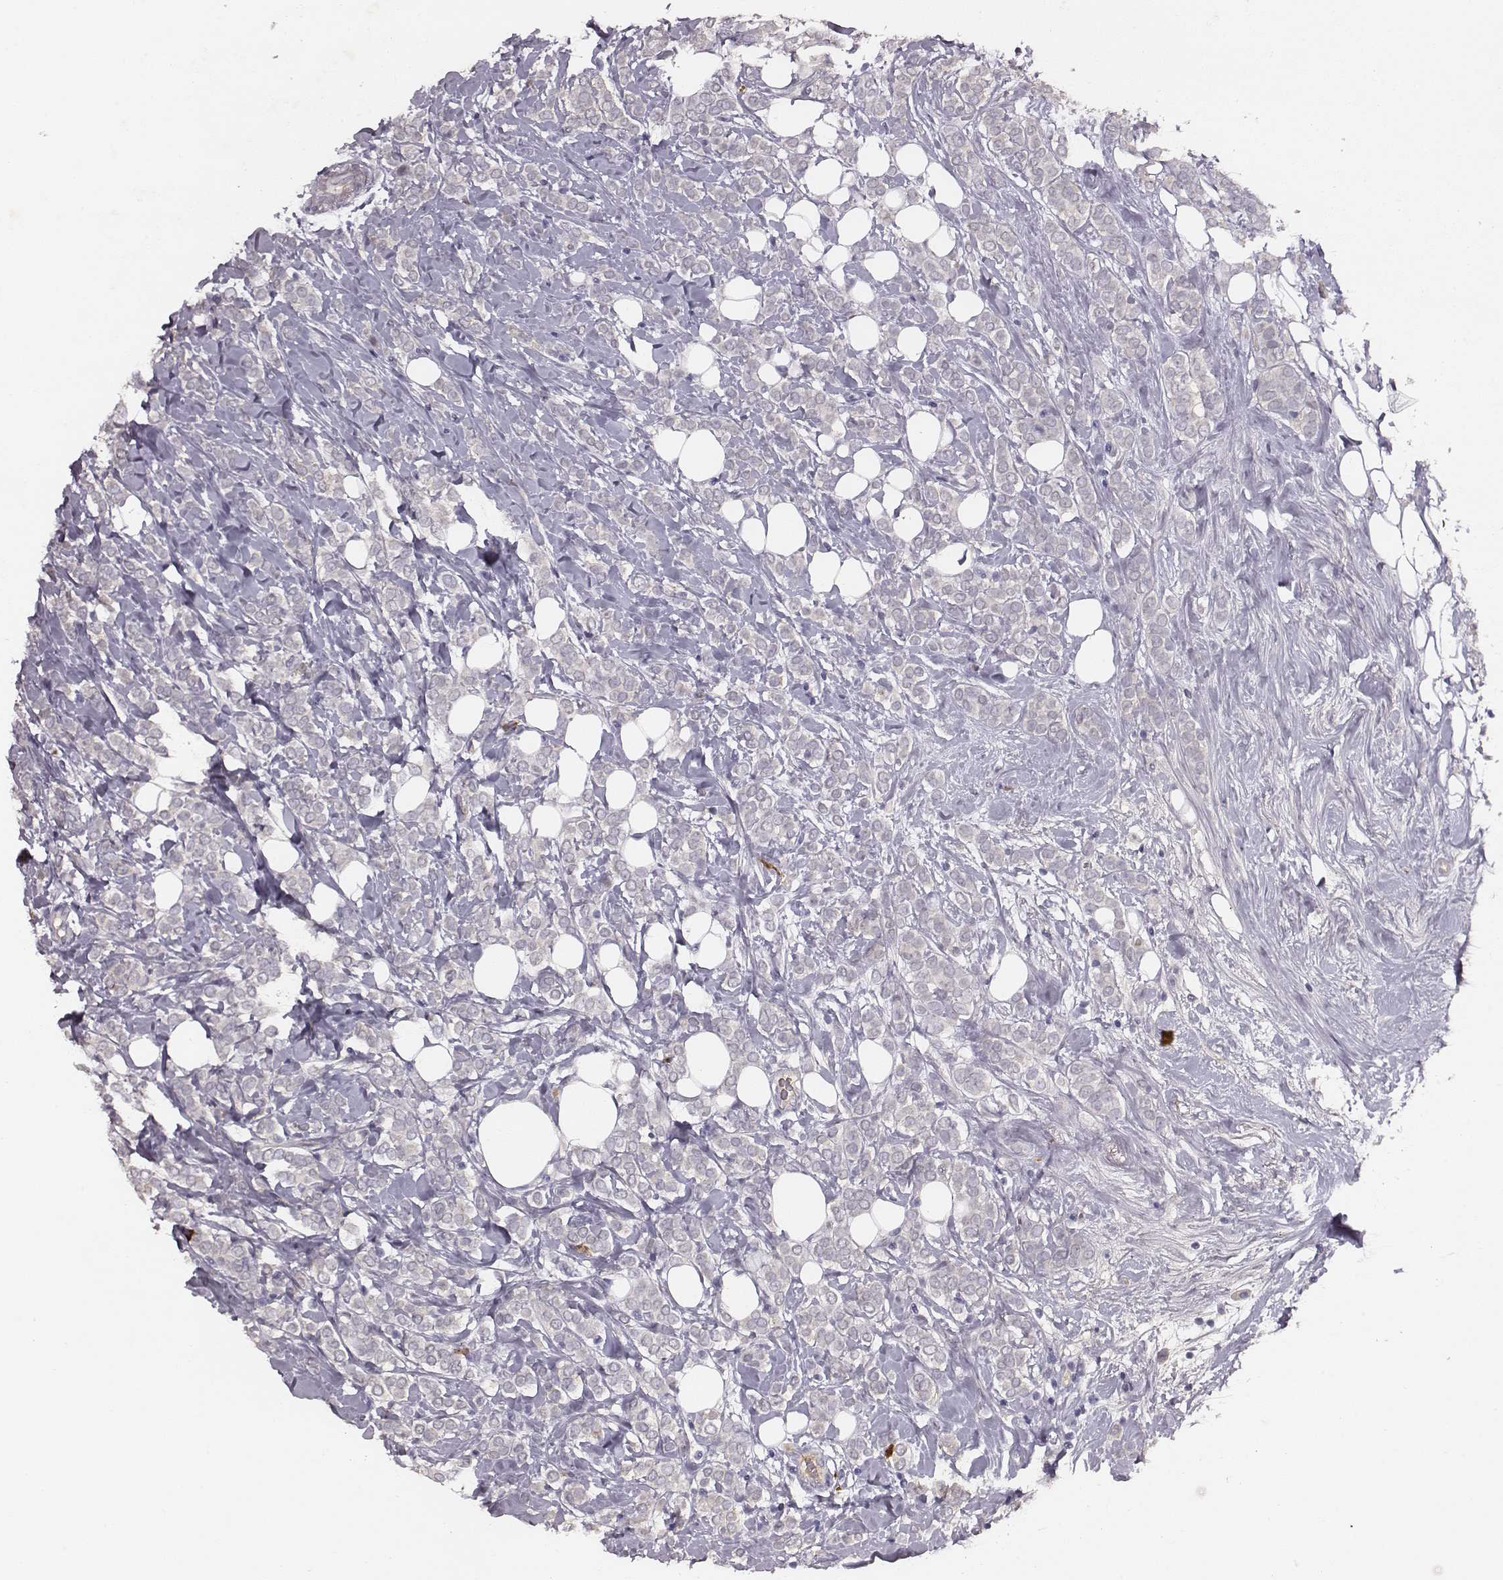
{"staining": {"intensity": "negative", "quantity": "none", "location": "none"}, "tissue": "breast cancer", "cell_type": "Tumor cells", "image_type": "cancer", "snomed": [{"axis": "morphology", "description": "Lobular carcinoma"}, {"axis": "topography", "description": "Breast"}], "caption": "Tumor cells are negative for protein expression in human breast cancer (lobular carcinoma).", "gene": "SLC22A6", "patient": {"sex": "female", "age": 49}}